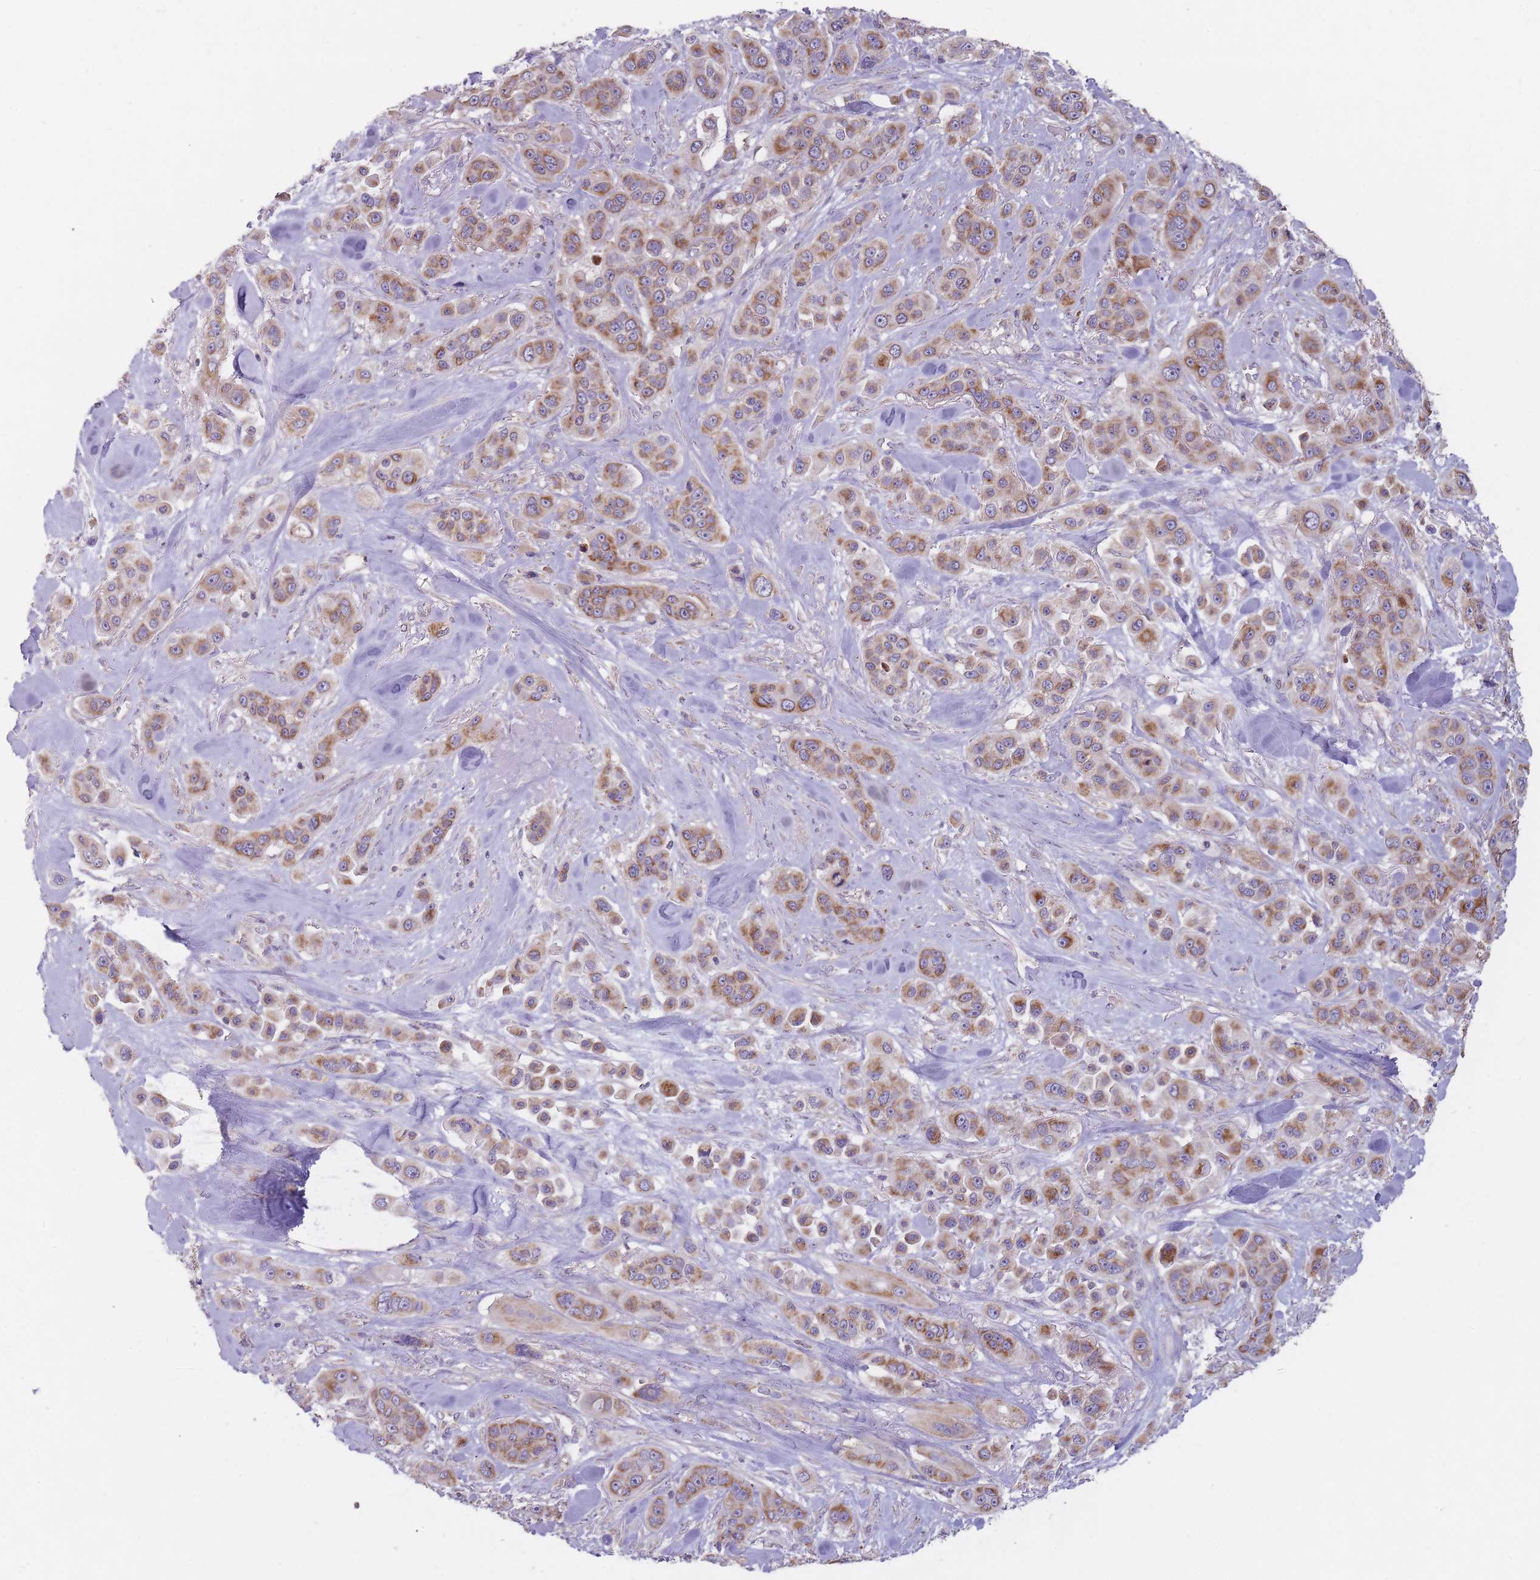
{"staining": {"intensity": "moderate", "quantity": ">75%", "location": "cytoplasmic/membranous"}, "tissue": "skin cancer", "cell_type": "Tumor cells", "image_type": "cancer", "snomed": [{"axis": "morphology", "description": "Squamous cell carcinoma, NOS"}, {"axis": "topography", "description": "Skin"}], "caption": "Moderate cytoplasmic/membranous positivity for a protein is identified in about >75% of tumor cells of skin cancer (squamous cell carcinoma) using immunohistochemistry.", "gene": "NDUFA9", "patient": {"sex": "male", "age": 67}}